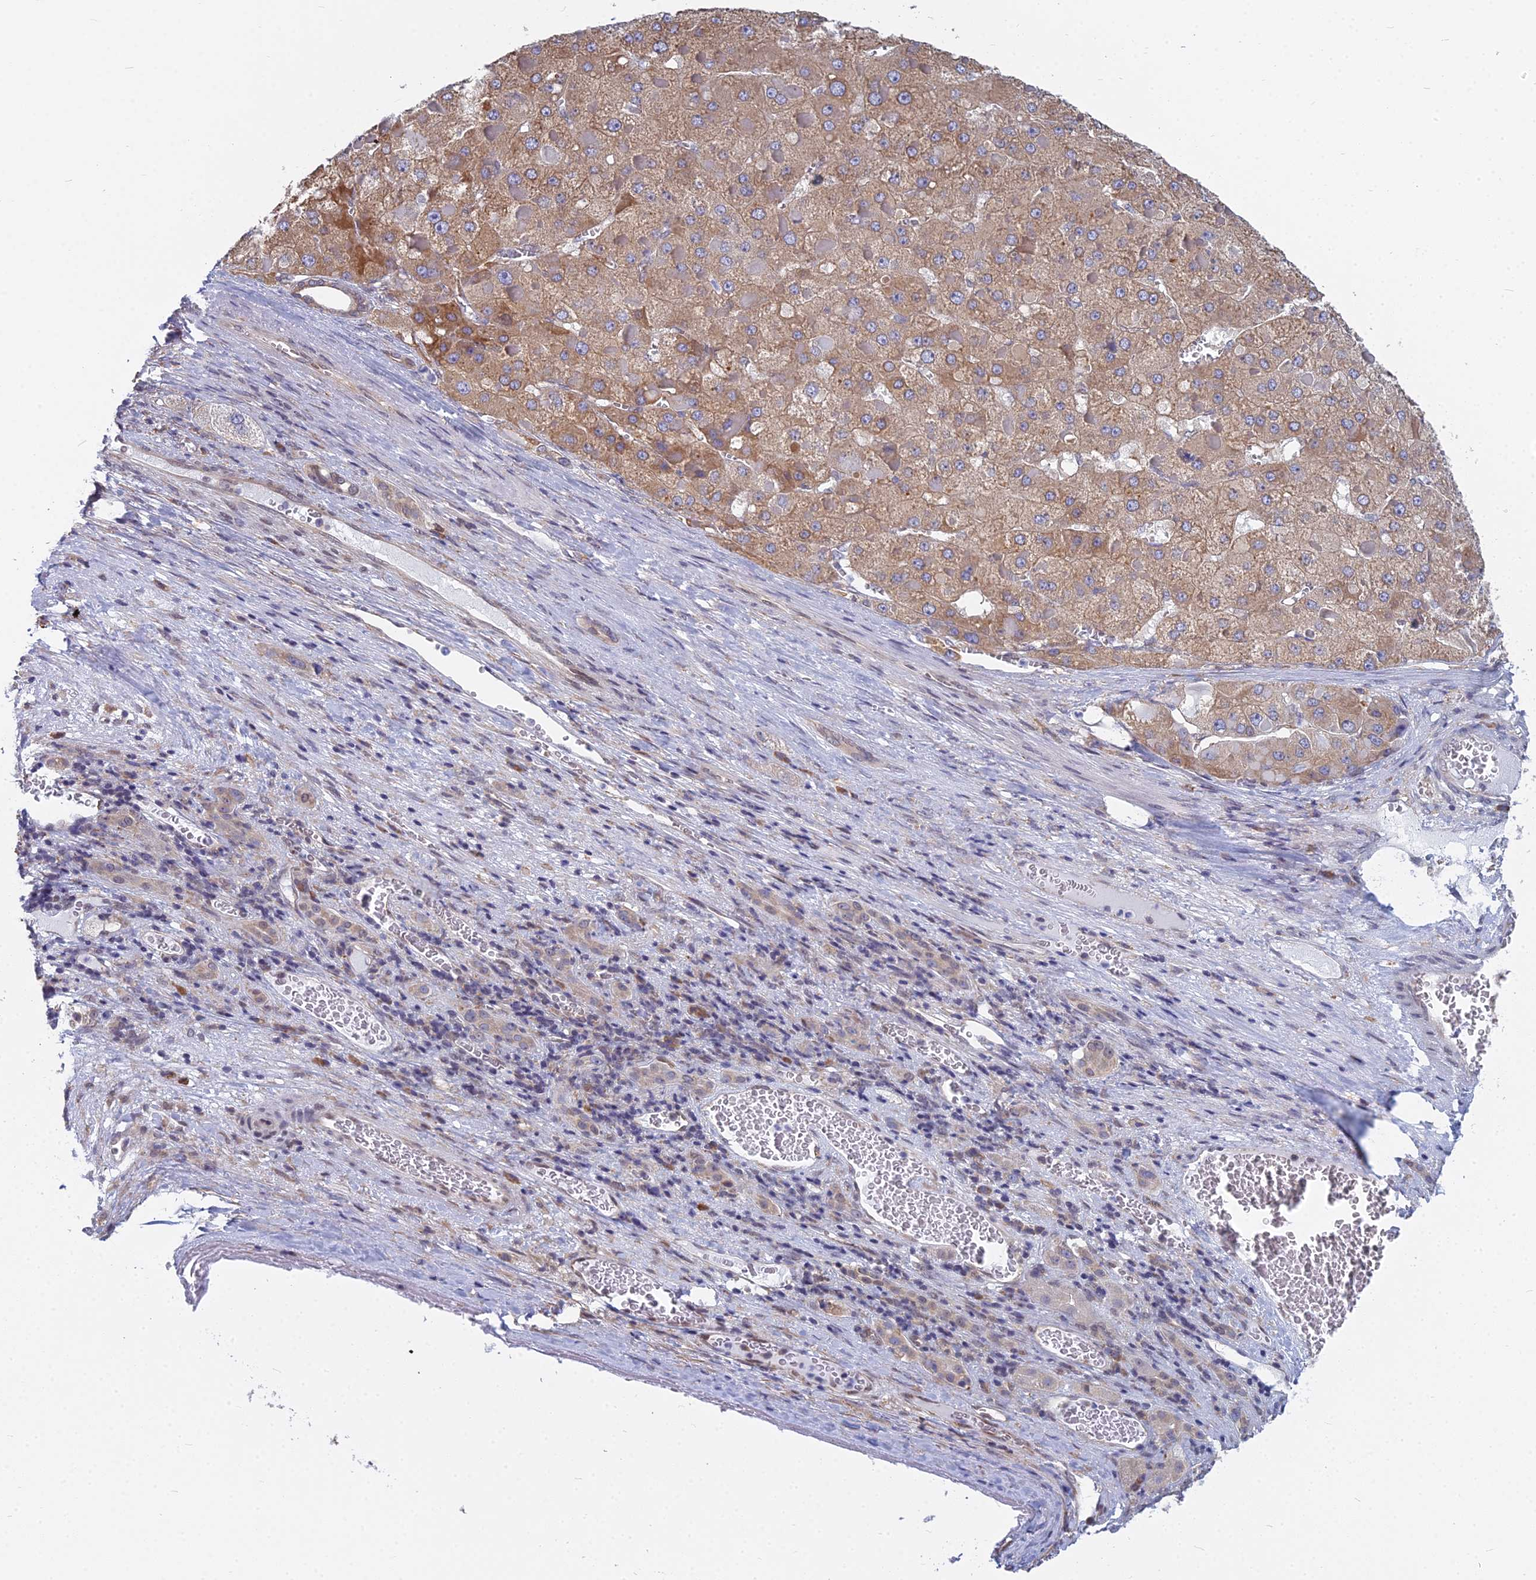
{"staining": {"intensity": "moderate", "quantity": "25%-75%", "location": "cytoplasmic/membranous"}, "tissue": "liver cancer", "cell_type": "Tumor cells", "image_type": "cancer", "snomed": [{"axis": "morphology", "description": "Carcinoma, Hepatocellular, NOS"}, {"axis": "topography", "description": "Liver"}], "caption": "This is an image of IHC staining of liver hepatocellular carcinoma, which shows moderate staining in the cytoplasmic/membranous of tumor cells.", "gene": "KIAA1143", "patient": {"sex": "female", "age": 73}}